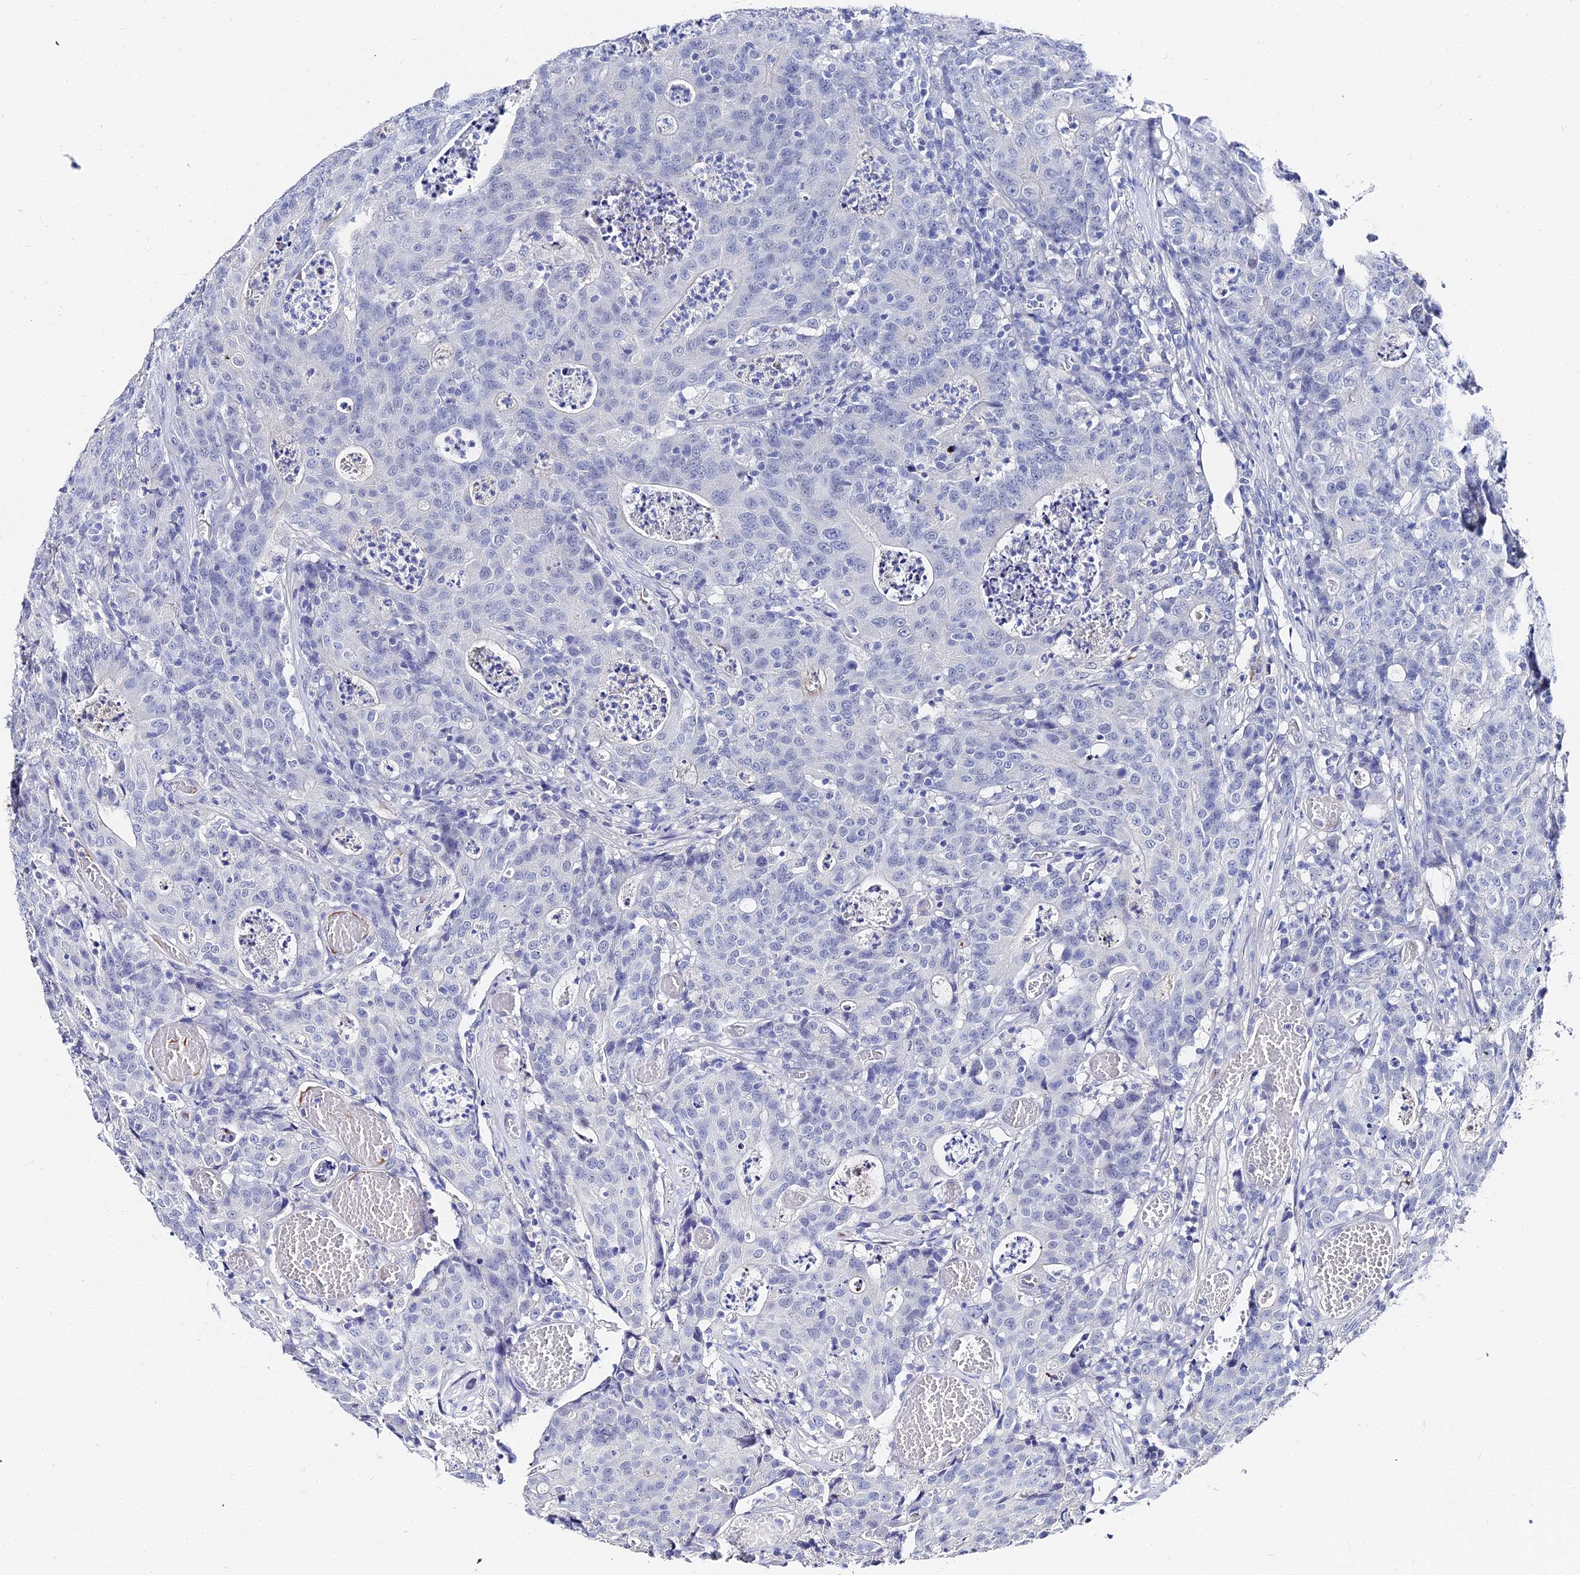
{"staining": {"intensity": "negative", "quantity": "none", "location": "none"}, "tissue": "colorectal cancer", "cell_type": "Tumor cells", "image_type": "cancer", "snomed": [{"axis": "morphology", "description": "Adenocarcinoma, NOS"}, {"axis": "topography", "description": "Colon"}], "caption": "Micrograph shows no protein expression in tumor cells of colorectal adenocarcinoma tissue.", "gene": "KRT17", "patient": {"sex": "male", "age": 83}}